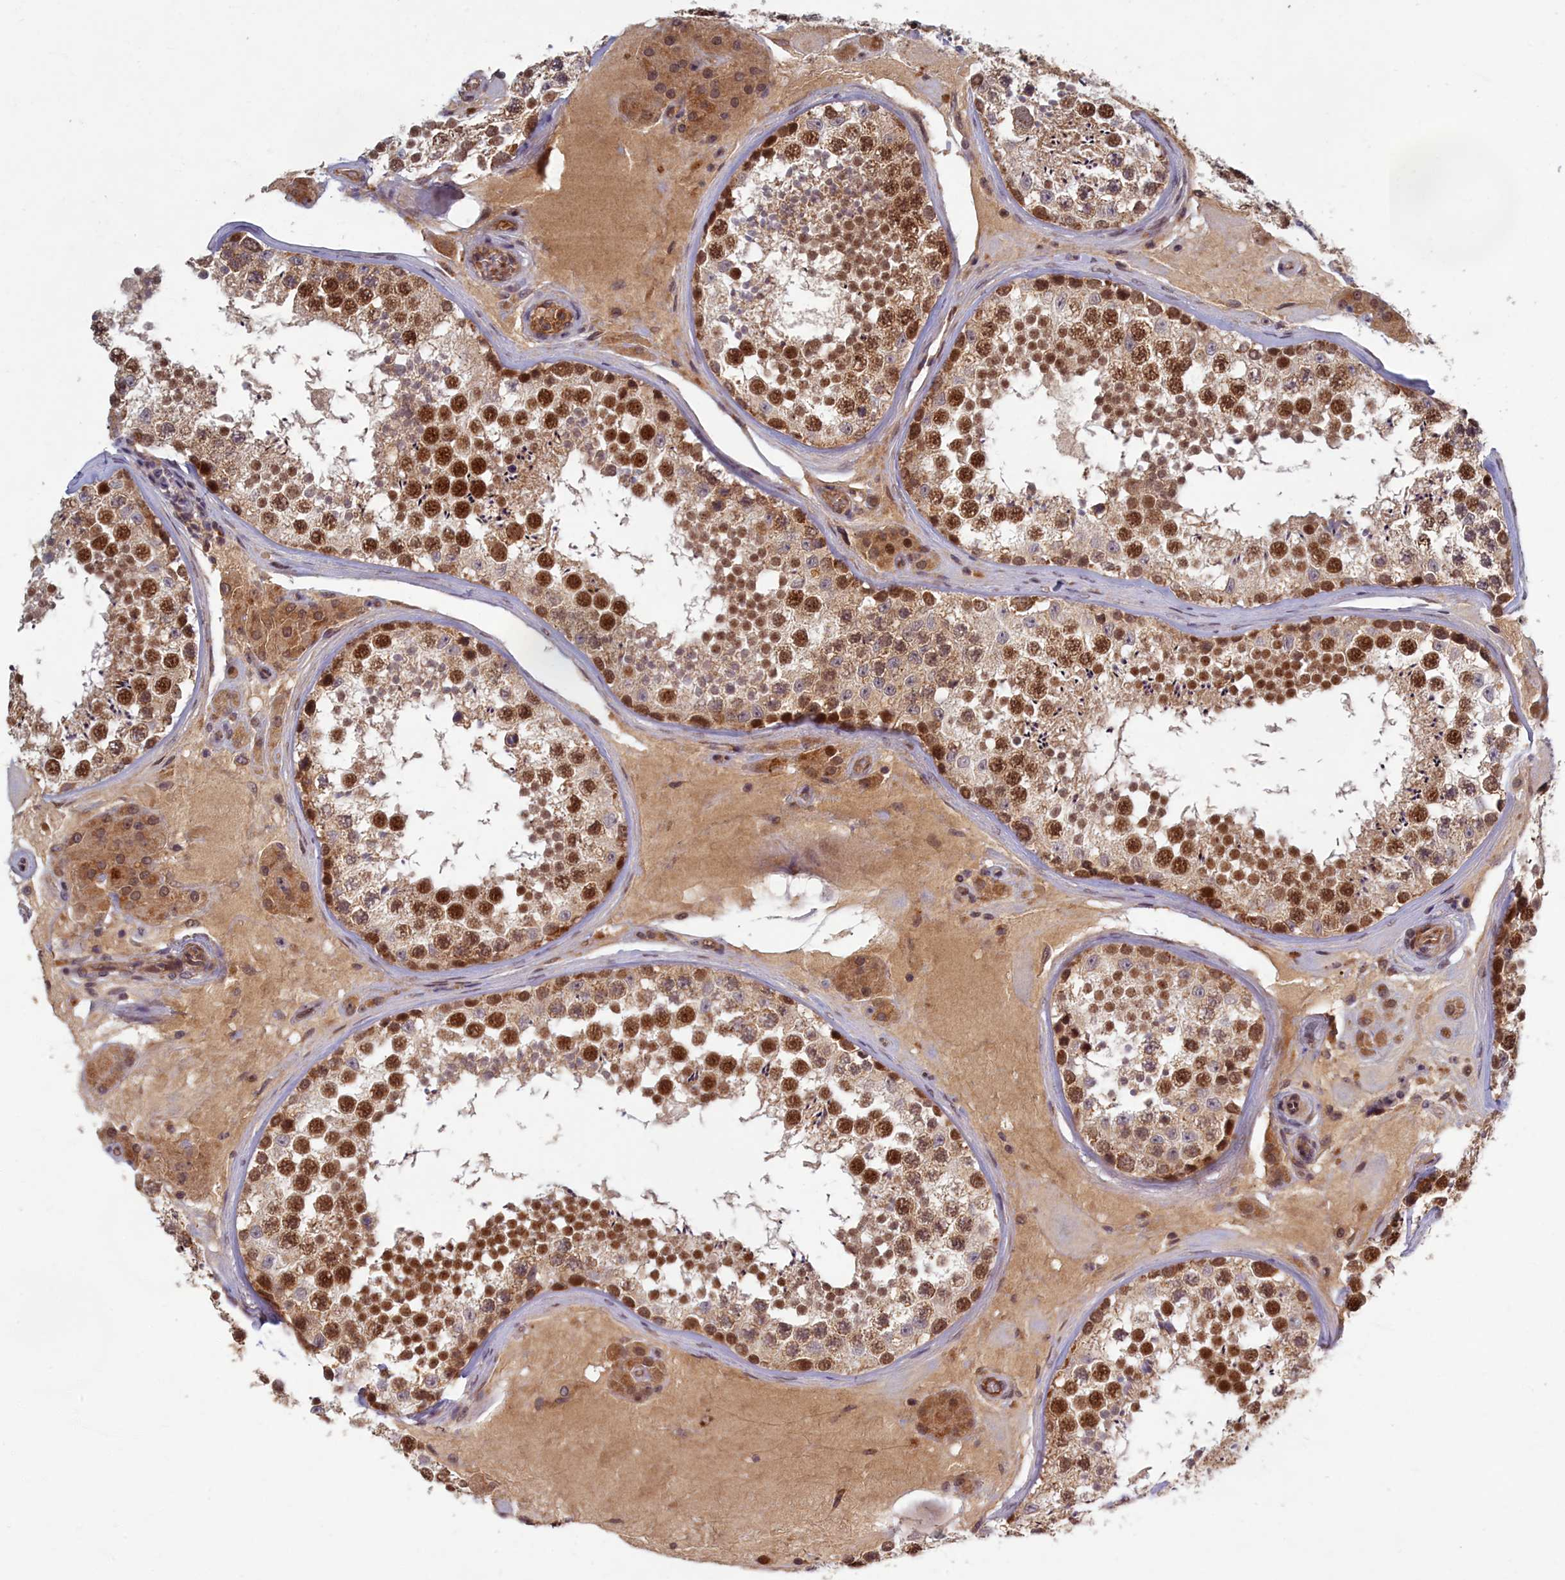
{"staining": {"intensity": "strong", "quantity": ">75%", "location": "cytoplasmic/membranous,nuclear"}, "tissue": "testis", "cell_type": "Cells in seminiferous ducts", "image_type": "normal", "snomed": [{"axis": "morphology", "description": "Normal tissue, NOS"}, {"axis": "topography", "description": "Testis"}], "caption": "Protein analysis of normal testis reveals strong cytoplasmic/membranous,nuclear staining in approximately >75% of cells in seminiferous ducts. The protein is shown in brown color, while the nuclei are stained blue.", "gene": "EARS2", "patient": {"sex": "male", "age": 46}}